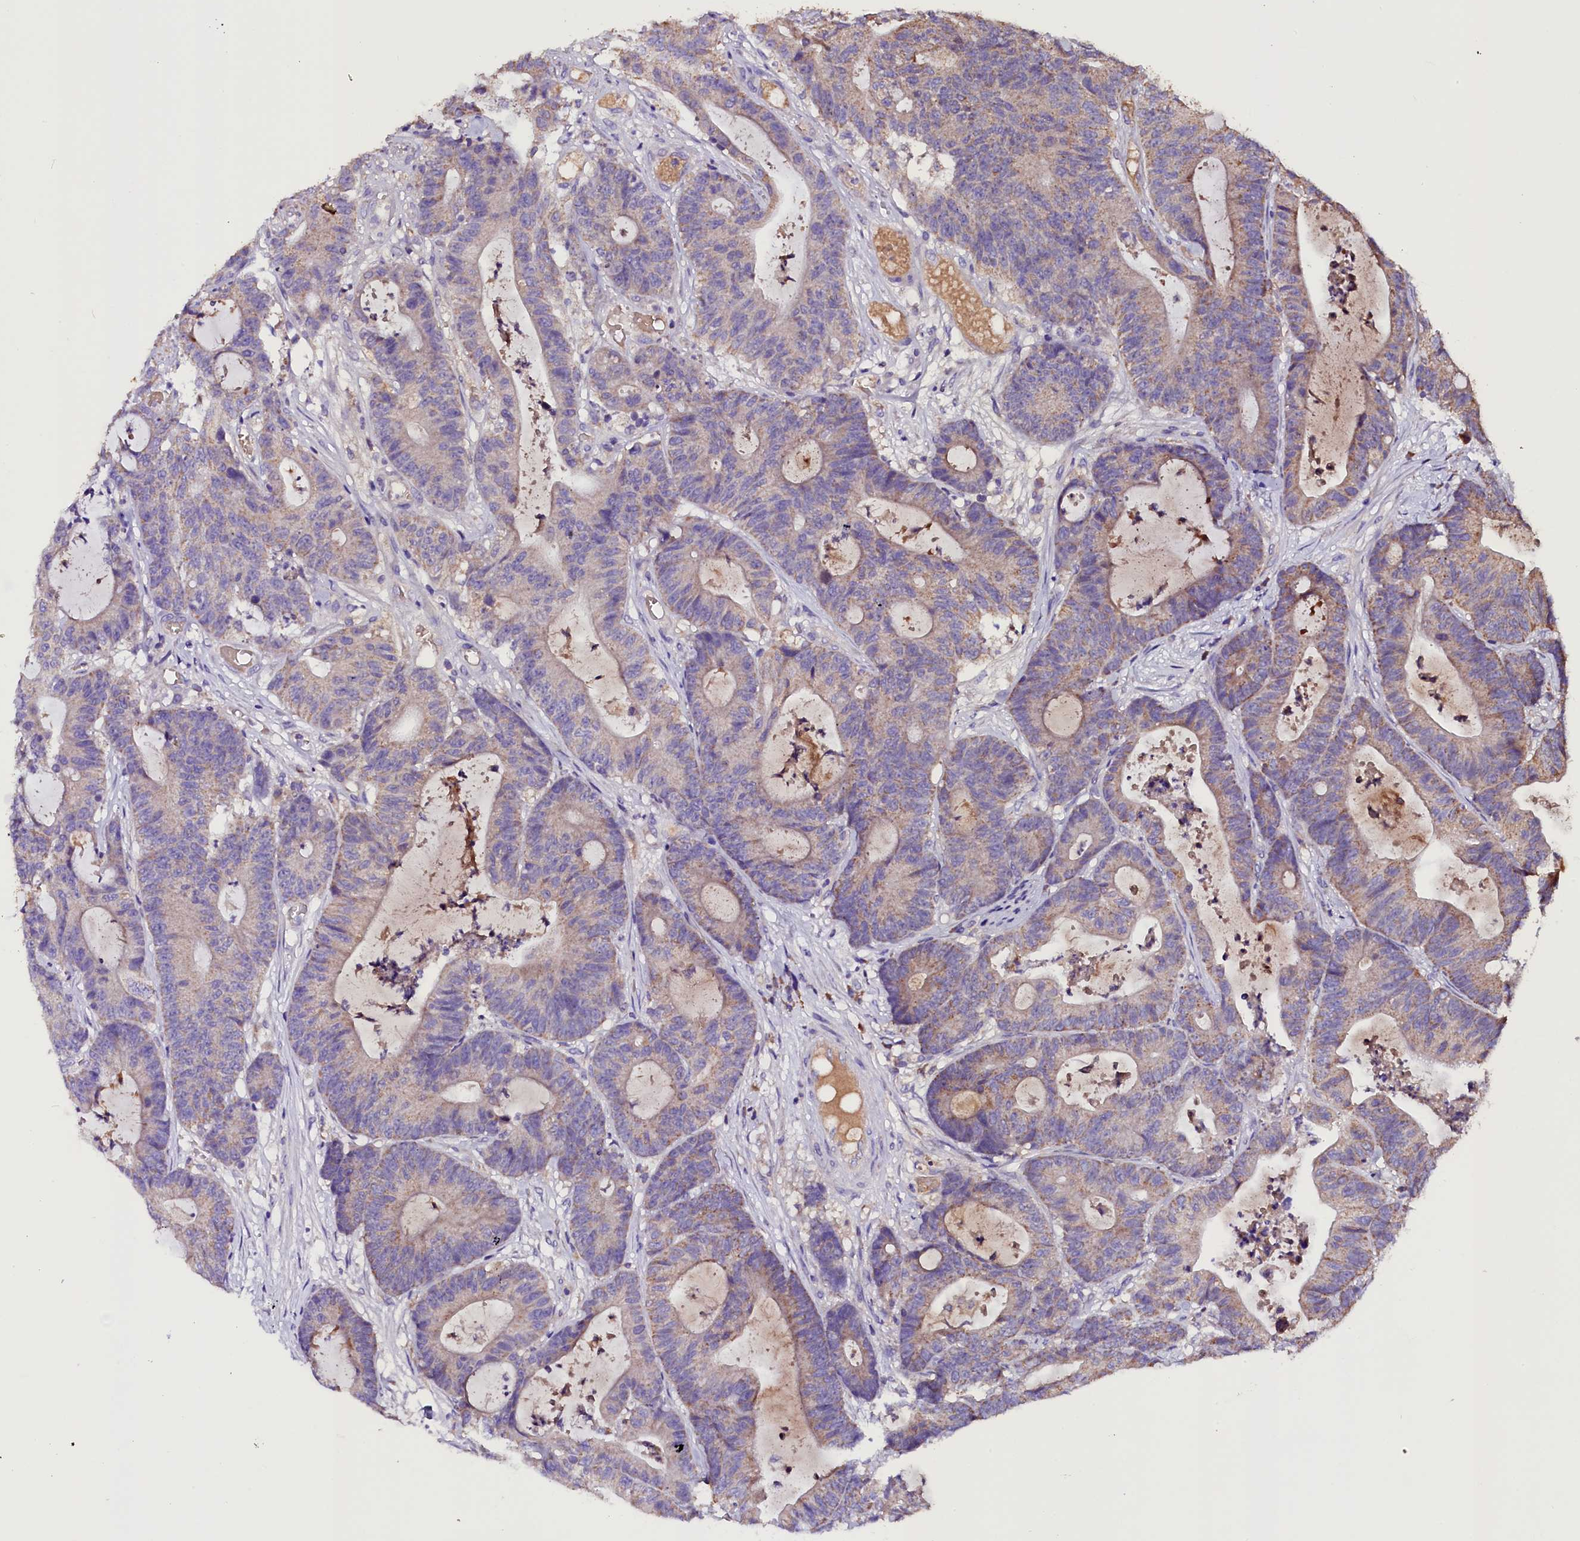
{"staining": {"intensity": "weak", "quantity": ">75%", "location": "cytoplasmic/membranous"}, "tissue": "colorectal cancer", "cell_type": "Tumor cells", "image_type": "cancer", "snomed": [{"axis": "morphology", "description": "Adenocarcinoma, NOS"}, {"axis": "topography", "description": "Colon"}], "caption": "Brown immunohistochemical staining in colorectal adenocarcinoma exhibits weak cytoplasmic/membranous expression in approximately >75% of tumor cells.", "gene": "SIX5", "patient": {"sex": "female", "age": 84}}